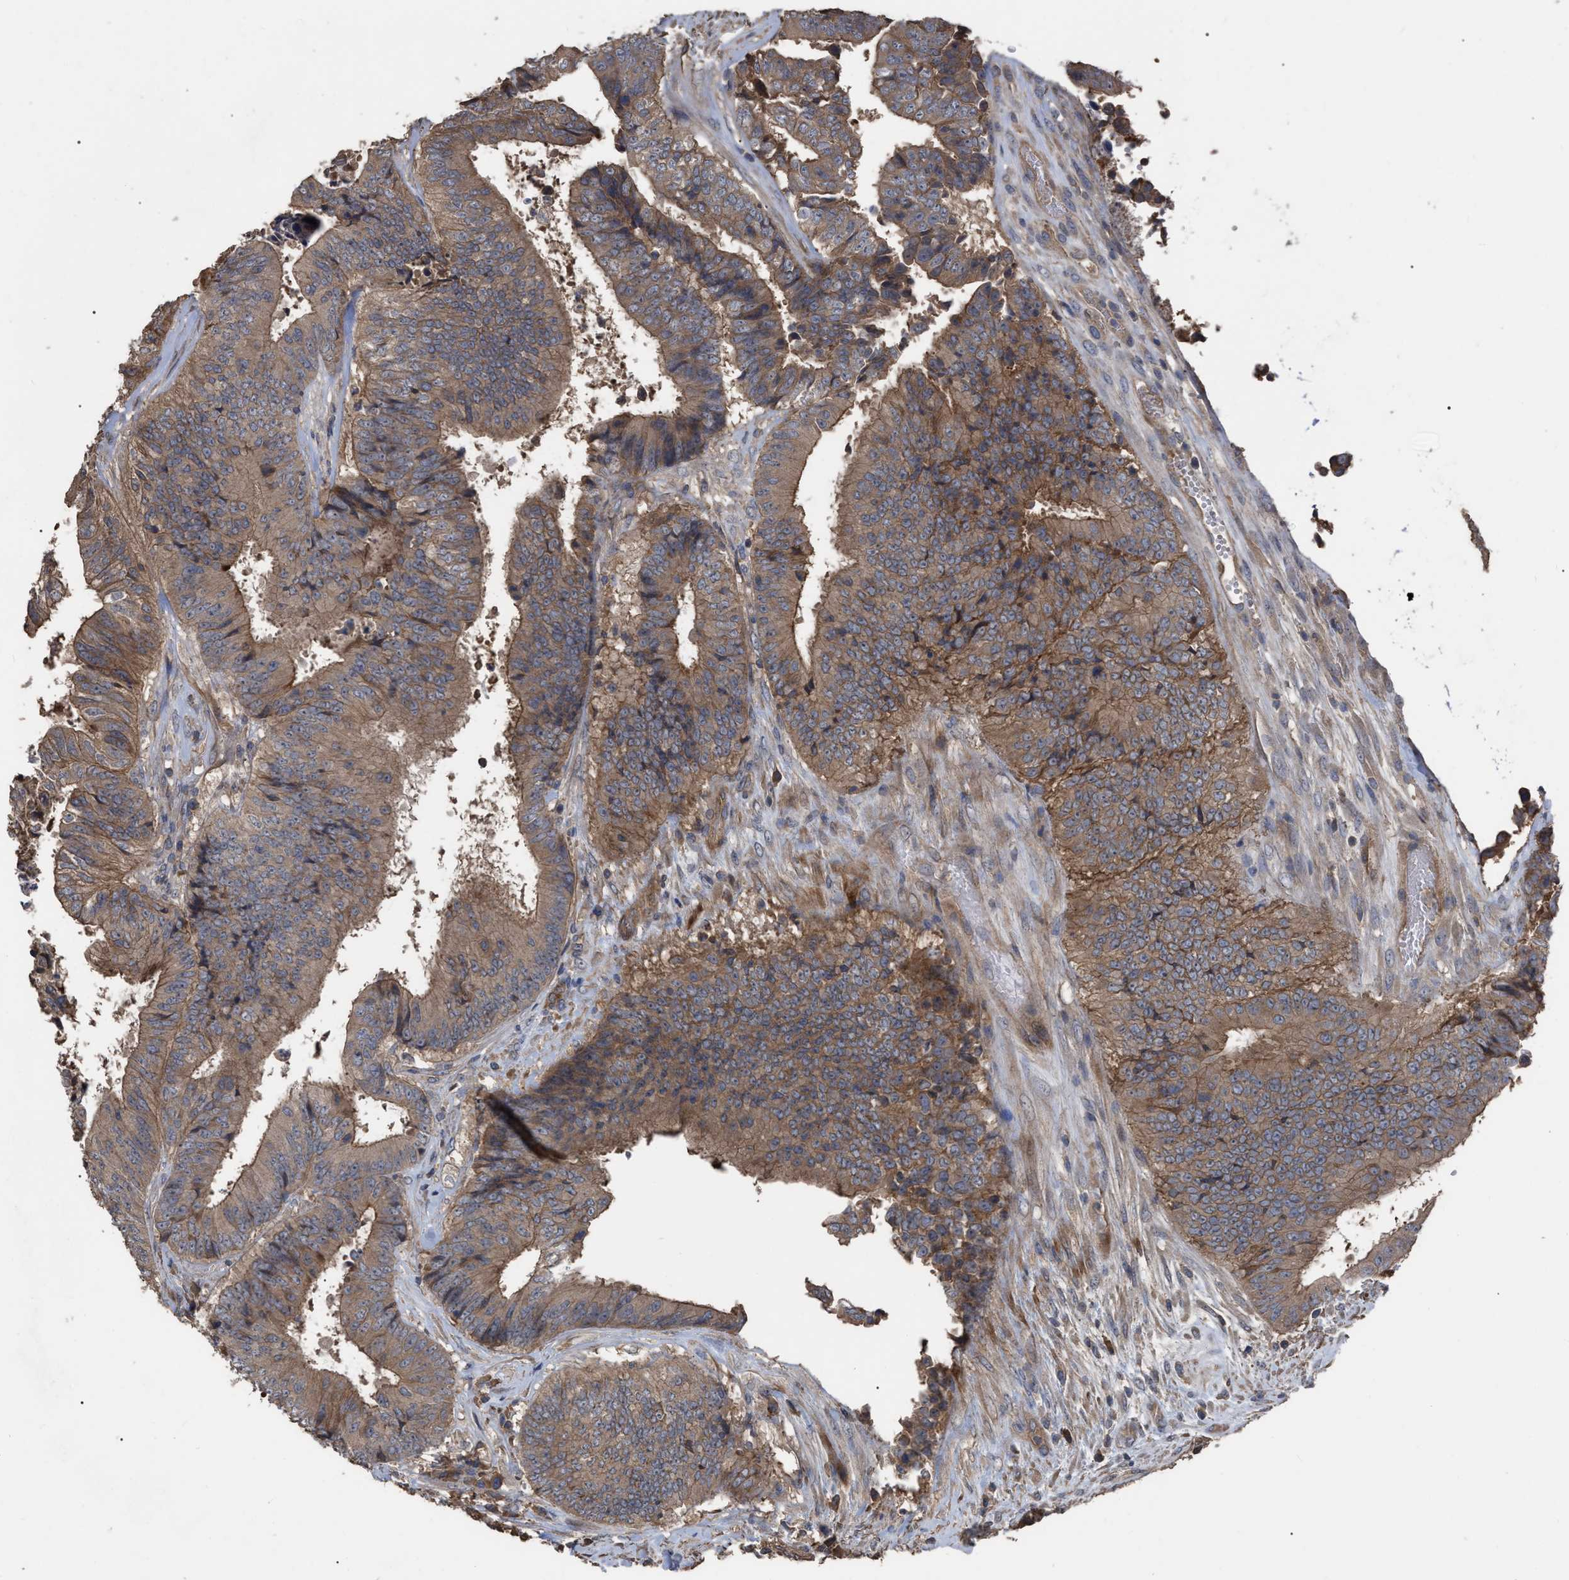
{"staining": {"intensity": "moderate", "quantity": ">75%", "location": "cytoplasmic/membranous"}, "tissue": "colorectal cancer", "cell_type": "Tumor cells", "image_type": "cancer", "snomed": [{"axis": "morphology", "description": "Adenocarcinoma, NOS"}, {"axis": "topography", "description": "Rectum"}], "caption": "Tumor cells display moderate cytoplasmic/membranous positivity in about >75% of cells in colorectal adenocarcinoma.", "gene": "BTN2A1", "patient": {"sex": "male", "age": 72}}